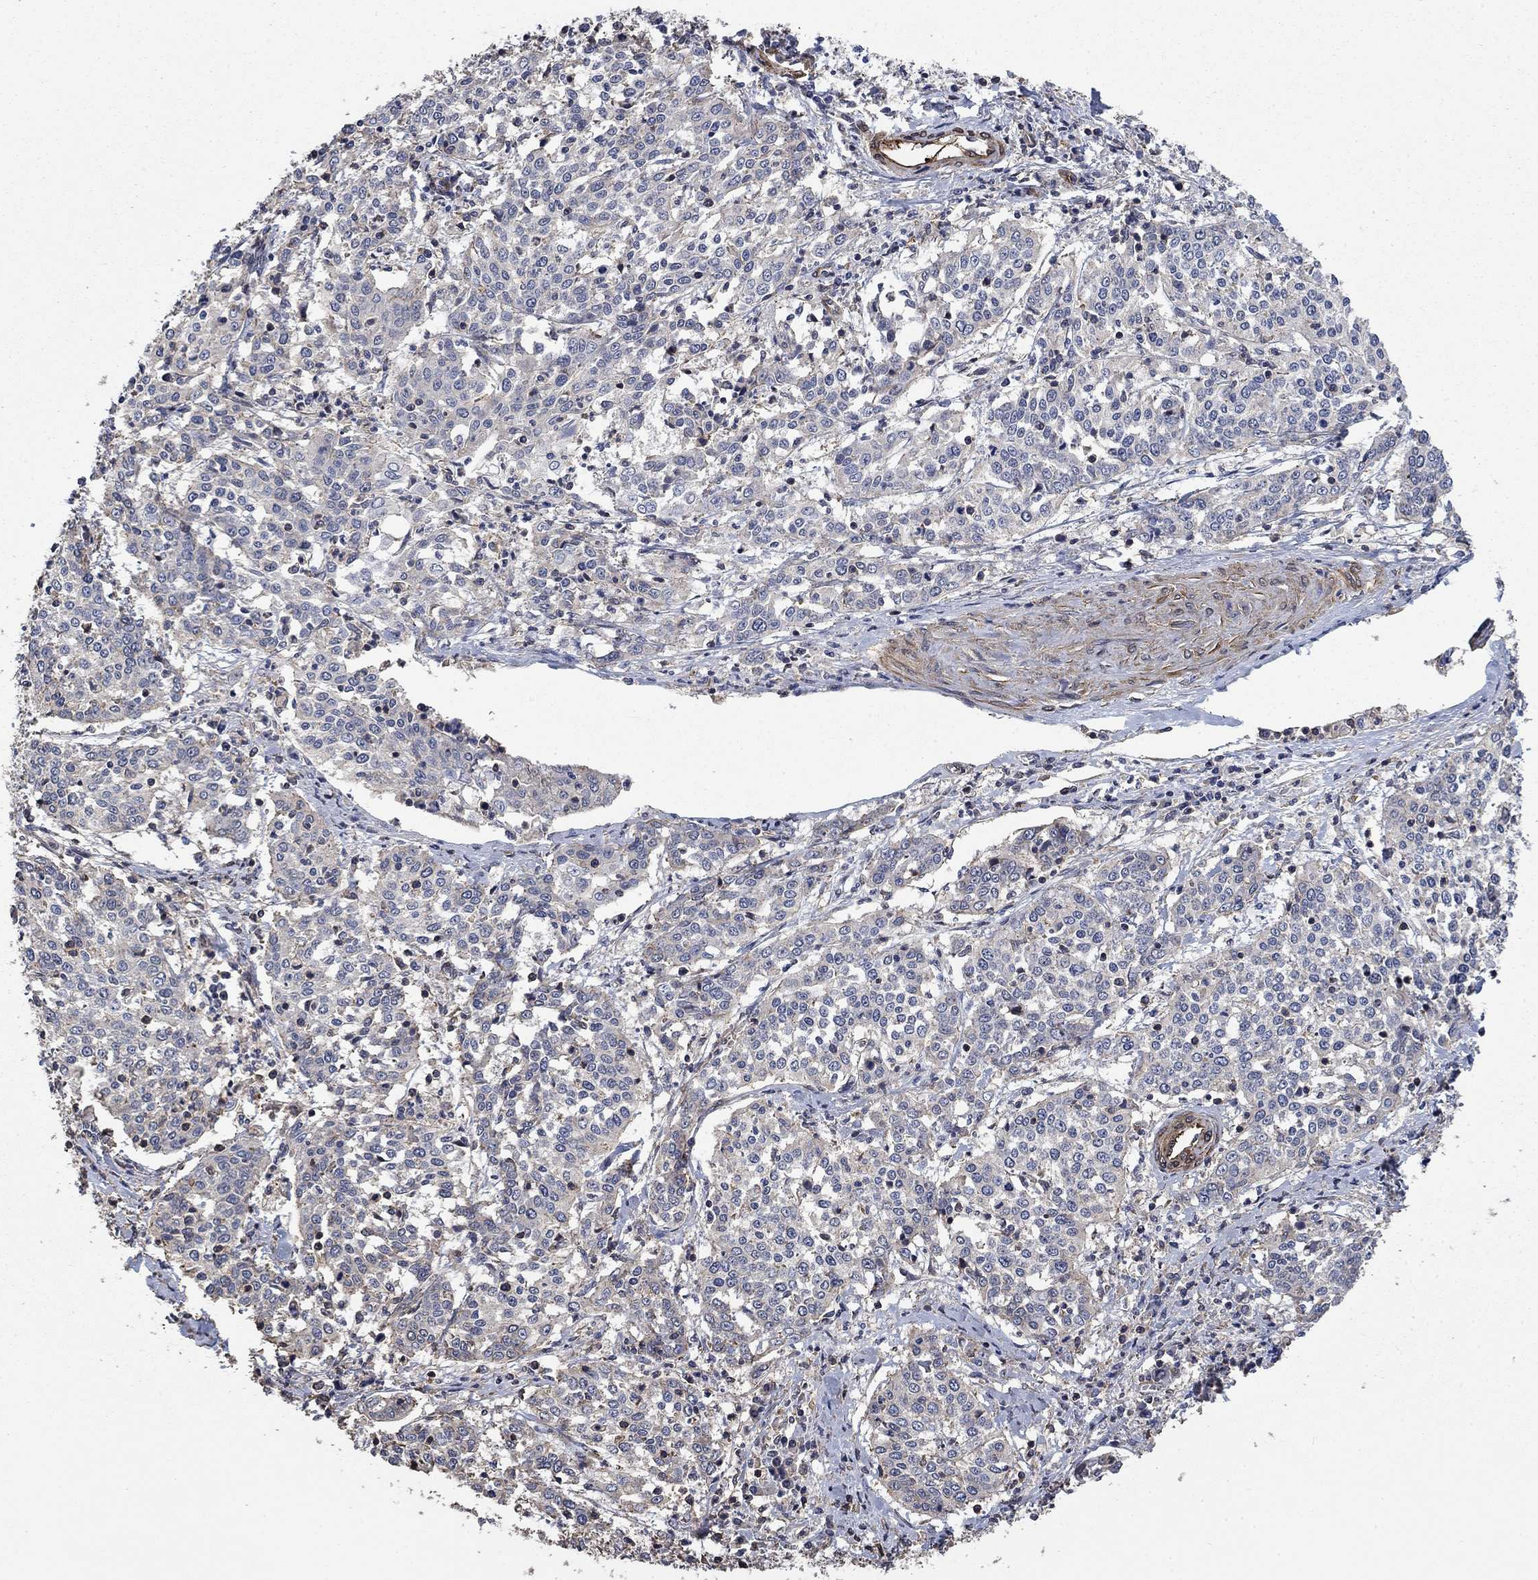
{"staining": {"intensity": "negative", "quantity": "none", "location": "none"}, "tissue": "cervical cancer", "cell_type": "Tumor cells", "image_type": "cancer", "snomed": [{"axis": "morphology", "description": "Squamous cell carcinoma, NOS"}, {"axis": "topography", "description": "Cervix"}], "caption": "Tumor cells show no significant protein staining in squamous cell carcinoma (cervical).", "gene": "PDE3A", "patient": {"sex": "female", "age": 41}}